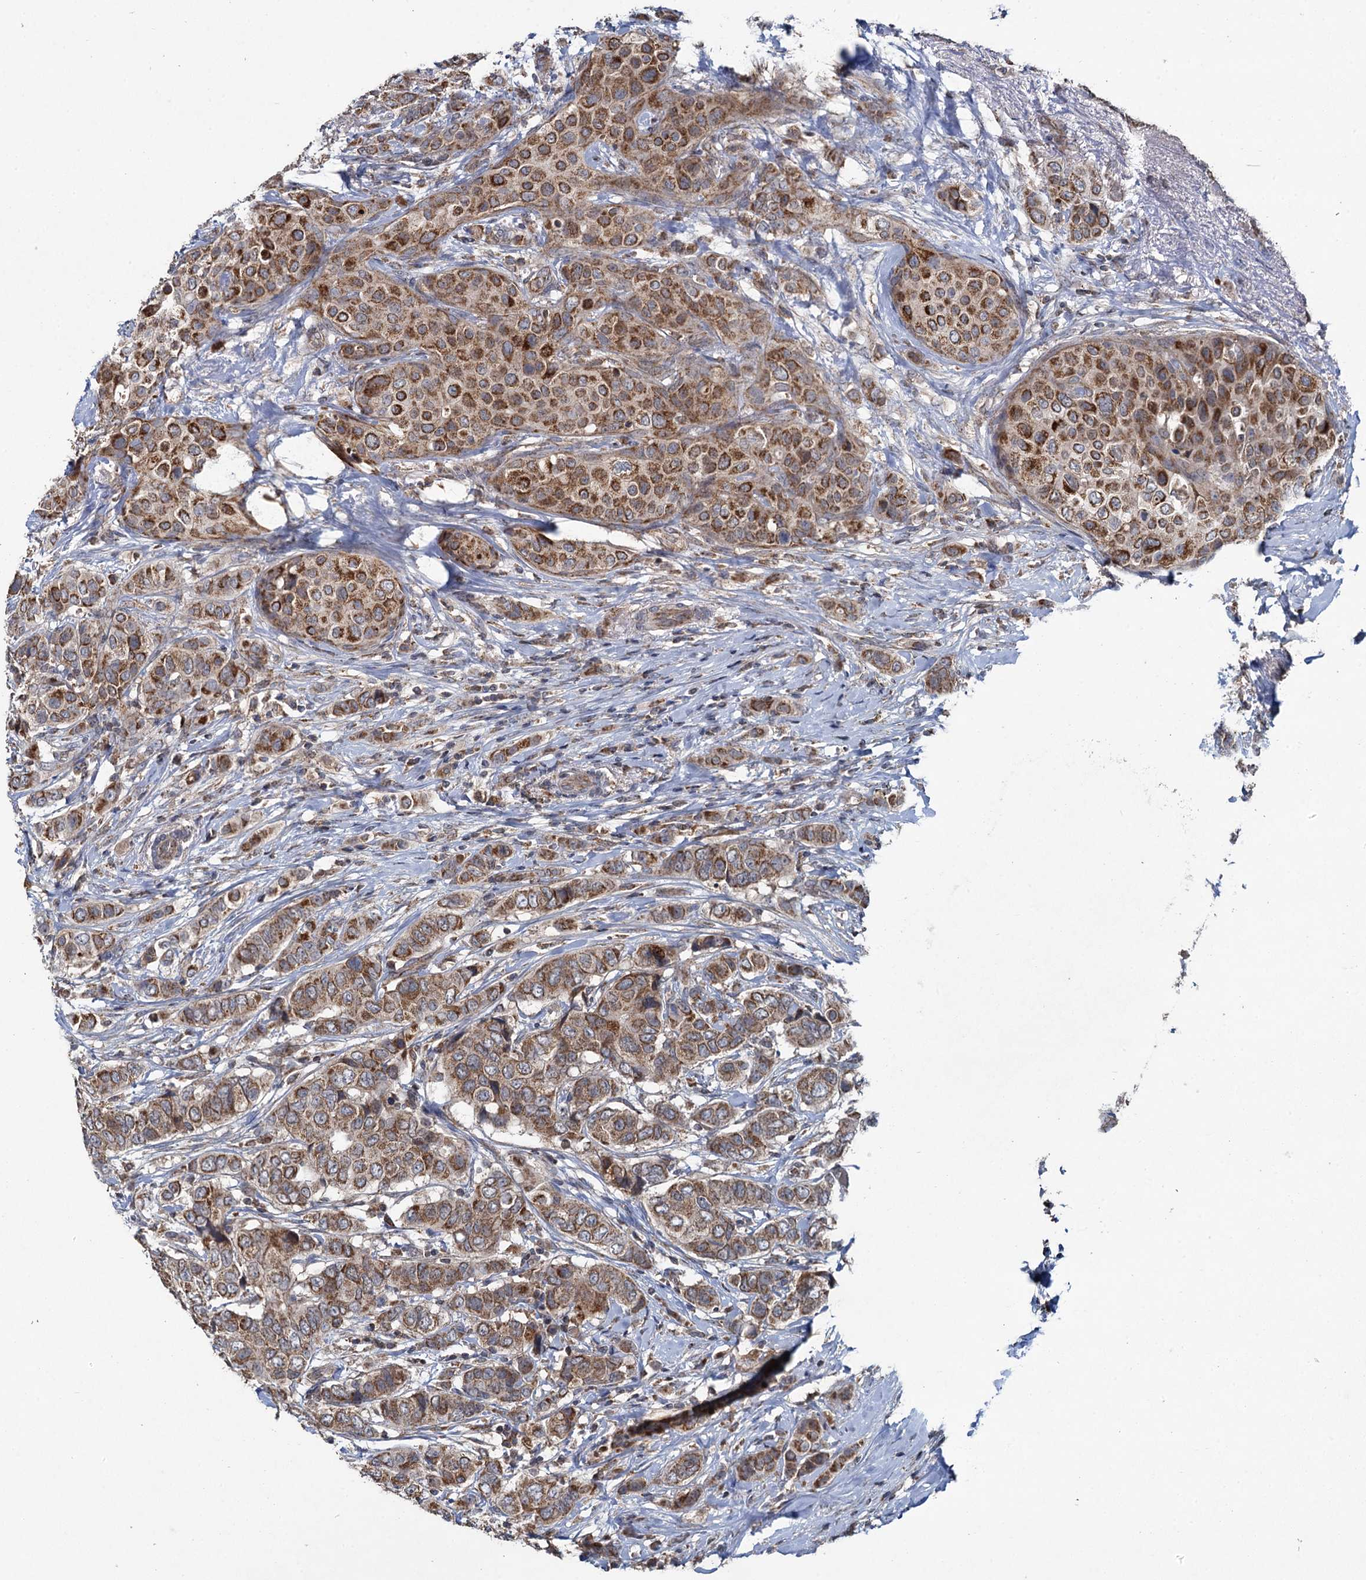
{"staining": {"intensity": "strong", "quantity": ">75%", "location": "cytoplasmic/membranous"}, "tissue": "breast cancer", "cell_type": "Tumor cells", "image_type": "cancer", "snomed": [{"axis": "morphology", "description": "Lobular carcinoma"}, {"axis": "topography", "description": "Breast"}], "caption": "Tumor cells demonstrate high levels of strong cytoplasmic/membranous positivity in about >75% of cells in human lobular carcinoma (breast). Using DAB (brown) and hematoxylin (blue) stains, captured at high magnification using brightfield microscopy.", "gene": "METTL4", "patient": {"sex": "female", "age": 51}}